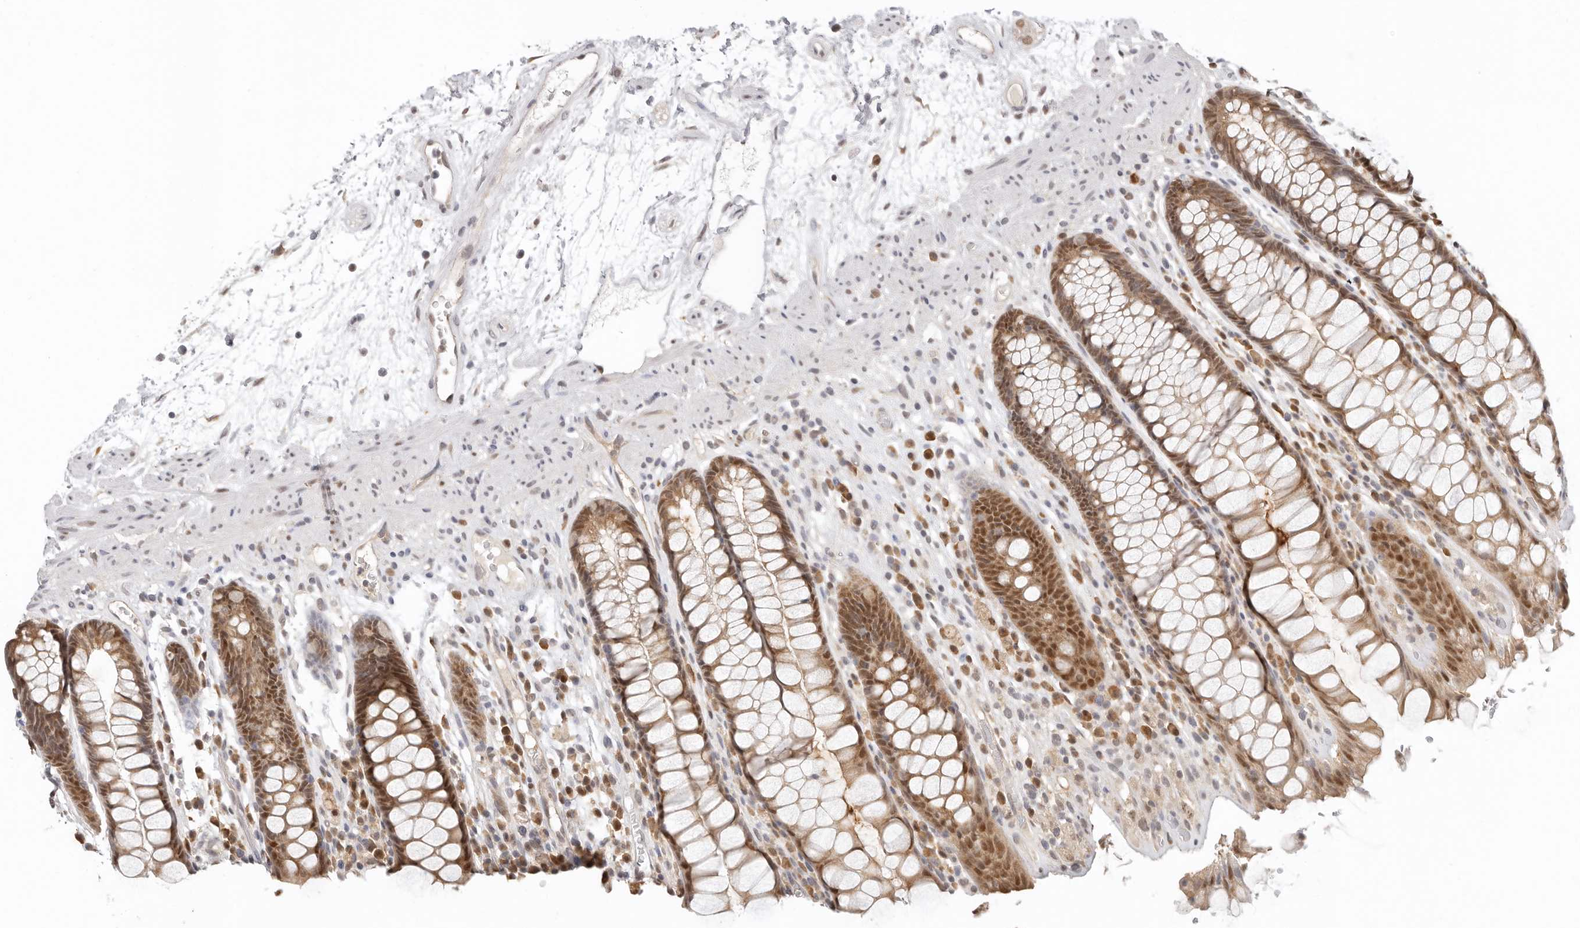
{"staining": {"intensity": "moderate", "quantity": ">75%", "location": "cytoplasmic/membranous,nuclear"}, "tissue": "rectum", "cell_type": "Glandular cells", "image_type": "normal", "snomed": [{"axis": "morphology", "description": "Normal tissue, NOS"}, {"axis": "topography", "description": "Rectum"}], "caption": "Benign rectum demonstrates moderate cytoplasmic/membranous,nuclear positivity in about >75% of glandular cells.", "gene": "LARP7", "patient": {"sex": "male", "age": 64}}